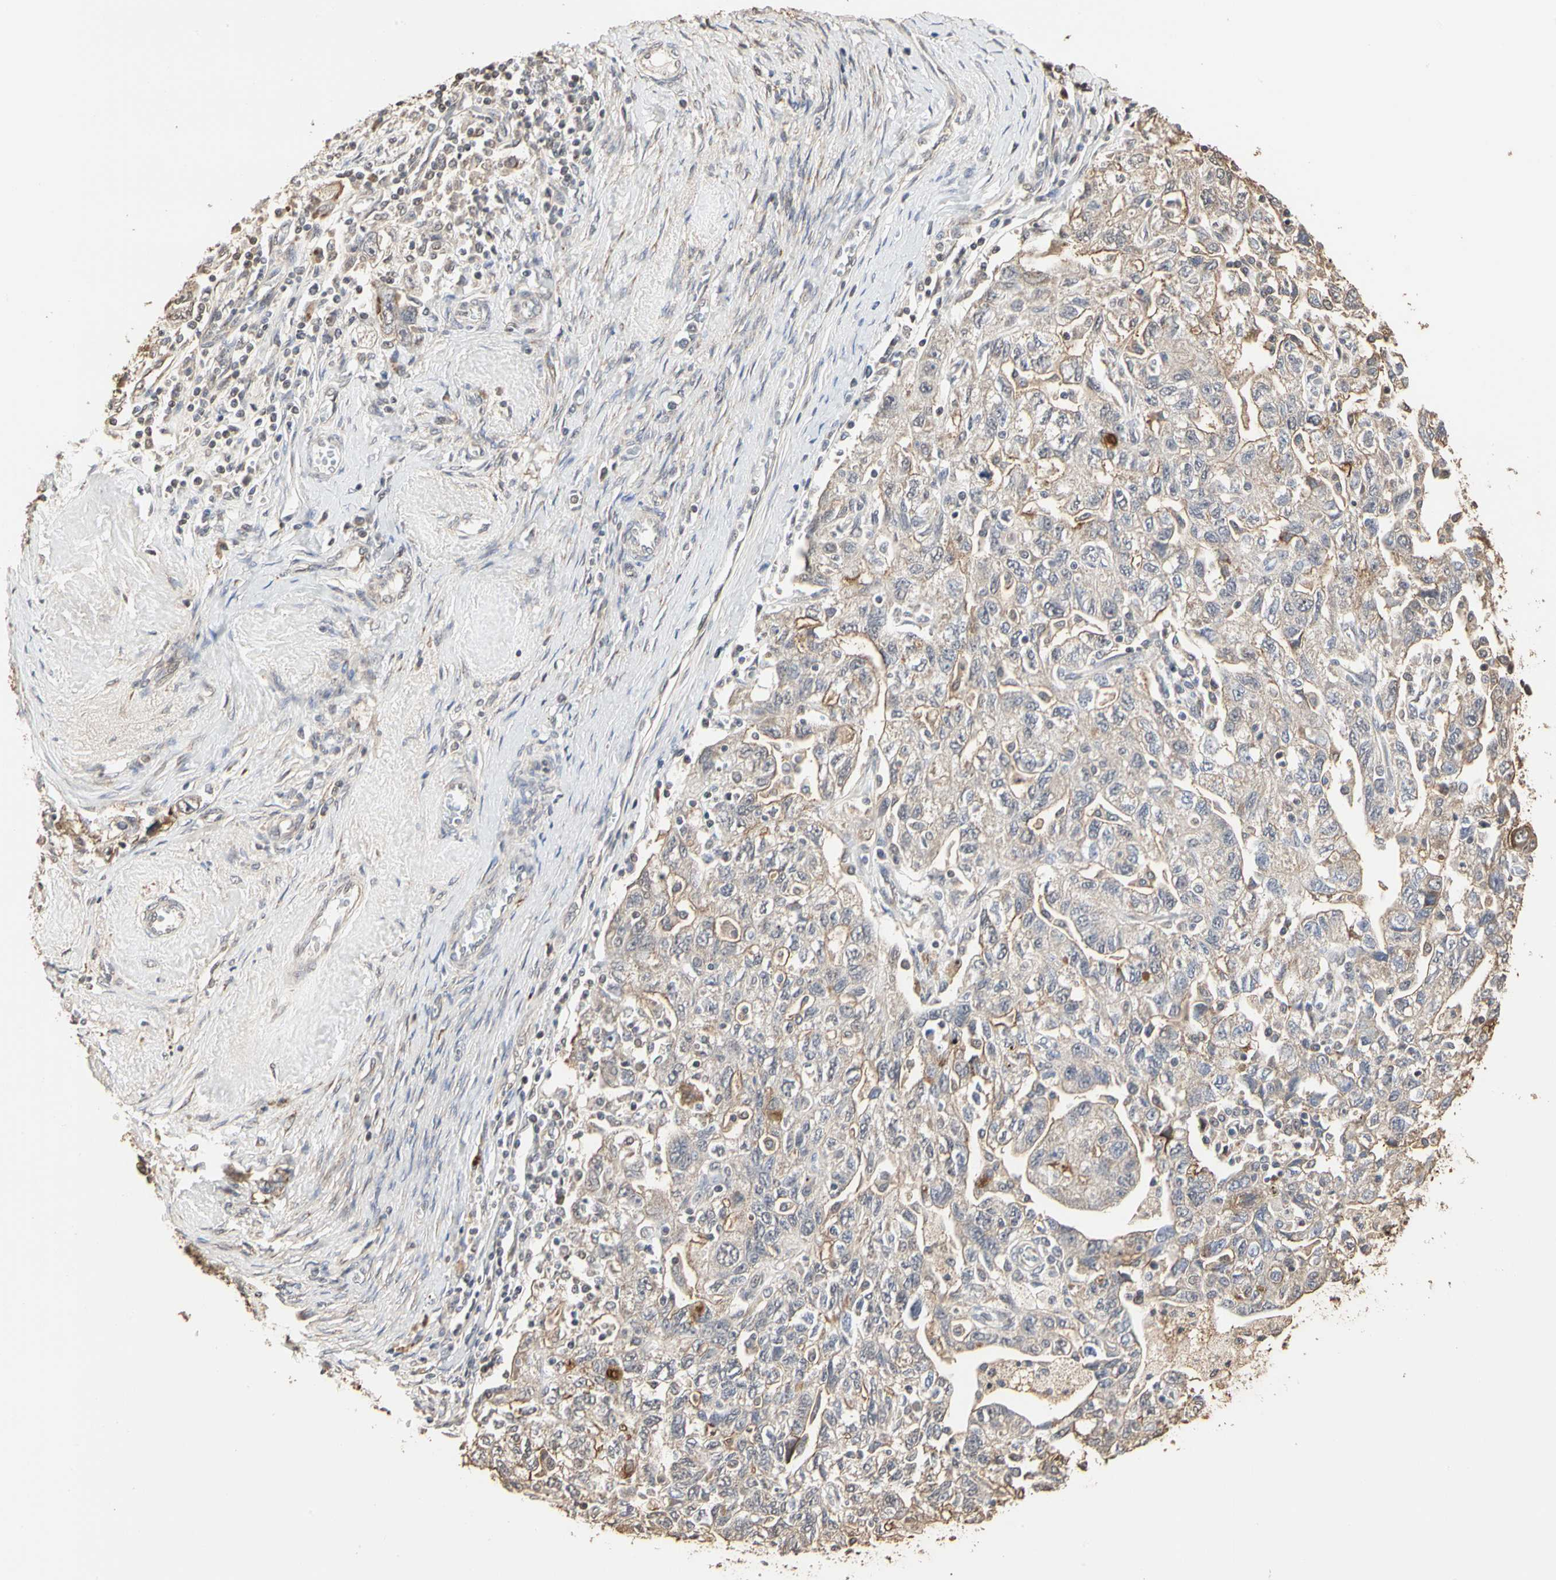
{"staining": {"intensity": "weak", "quantity": ">75%", "location": "cytoplasmic/membranous"}, "tissue": "ovarian cancer", "cell_type": "Tumor cells", "image_type": "cancer", "snomed": [{"axis": "morphology", "description": "Carcinoma, NOS"}, {"axis": "morphology", "description": "Cystadenocarcinoma, serous, NOS"}, {"axis": "topography", "description": "Ovary"}], "caption": "Tumor cells reveal low levels of weak cytoplasmic/membranous expression in about >75% of cells in human ovarian carcinoma. (DAB (3,3'-diaminobenzidine) = brown stain, brightfield microscopy at high magnification).", "gene": "TAOK1", "patient": {"sex": "female", "age": 69}}